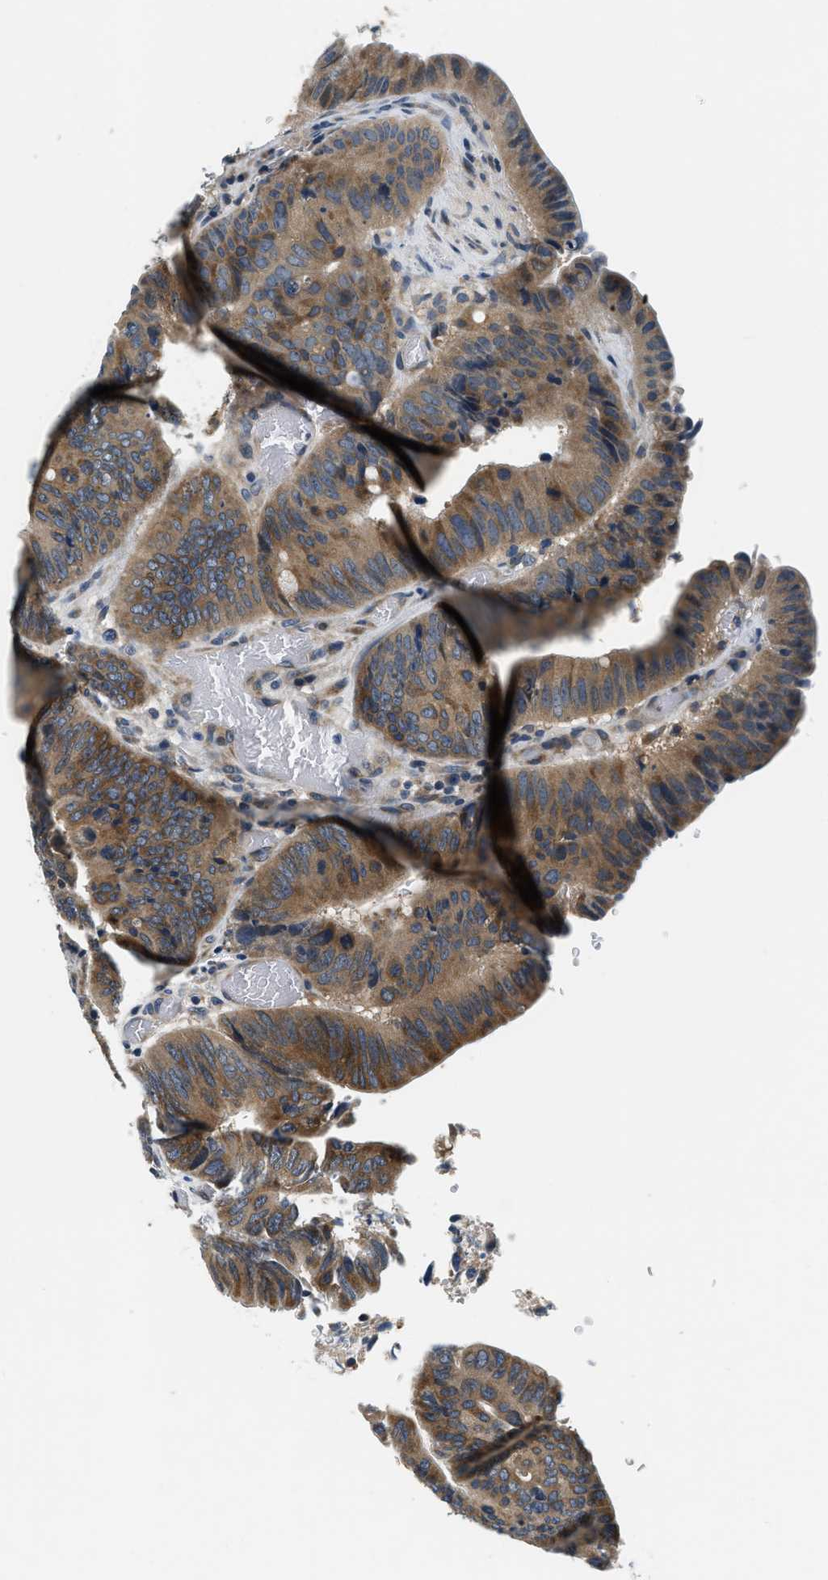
{"staining": {"intensity": "moderate", "quantity": ">75%", "location": "cytoplasmic/membranous"}, "tissue": "colorectal cancer", "cell_type": "Tumor cells", "image_type": "cancer", "snomed": [{"axis": "morphology", "description": "Normal tissue, NOS"}, {"axis": "morphology", "description": "Adenocarcinoma, NOS"}, {"axis": "topography", "description": "Rectum"}, {"axis": "topography", "description": "Peripheral nerve tissue"}], "caption": "Immunohistochemistry (IHC) image of neoplastic tissue: human colorectal cancer (adenocarcinoma) stained using immunohistochemistry demonstrates medium levels of moderate protein expression localized specifically in the cytoplasmic/membranous of tumor cells, appearing as a cytoplasmic/membranous brown color.", "gene": "YAE1", "patient": {"sex": "male", "age": 92}}